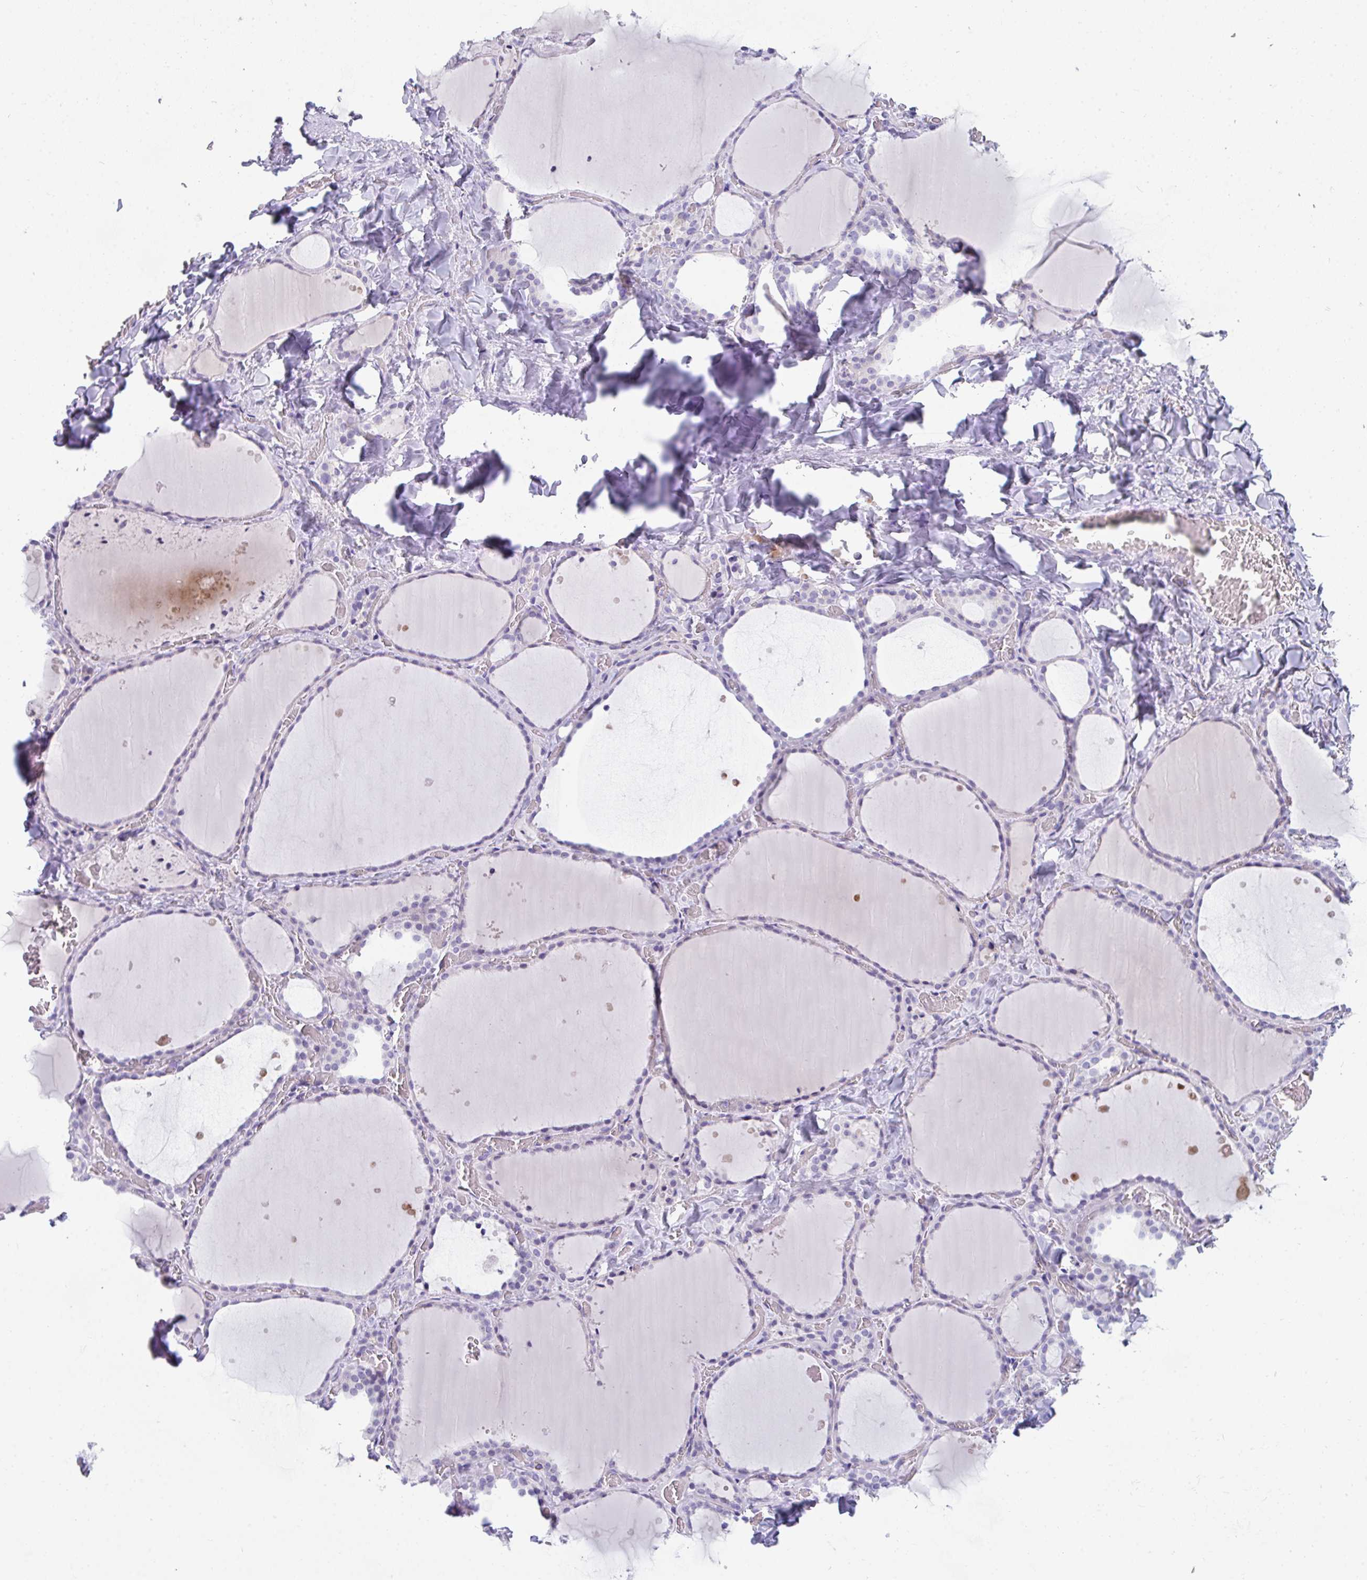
{"staining": {"intensity": "negative", "quantity": "none", "location": "none"}, "tissue": "thyroid gland", "cell_type": "Glandular cells", "image_type": "normal", "snomed": [{"axis": "morphology", "description": "Normal tissue, NOS"}, {"axis": "topography", "description": "Thyroid gland"}], "caption": "IHC micrograph of unremarkable human thyroid gland stained for a protein (brown), which exhibits no positivity in glandular cells. (Stains: DAB (3,3'-diaminobenzidine) immunohistochemistry with hematoxylin counter stain, Microscopy: brightfield microscopy at high magnification).", "gene": "TTC30A", "patient": {"sex": "female", "age": 36}}